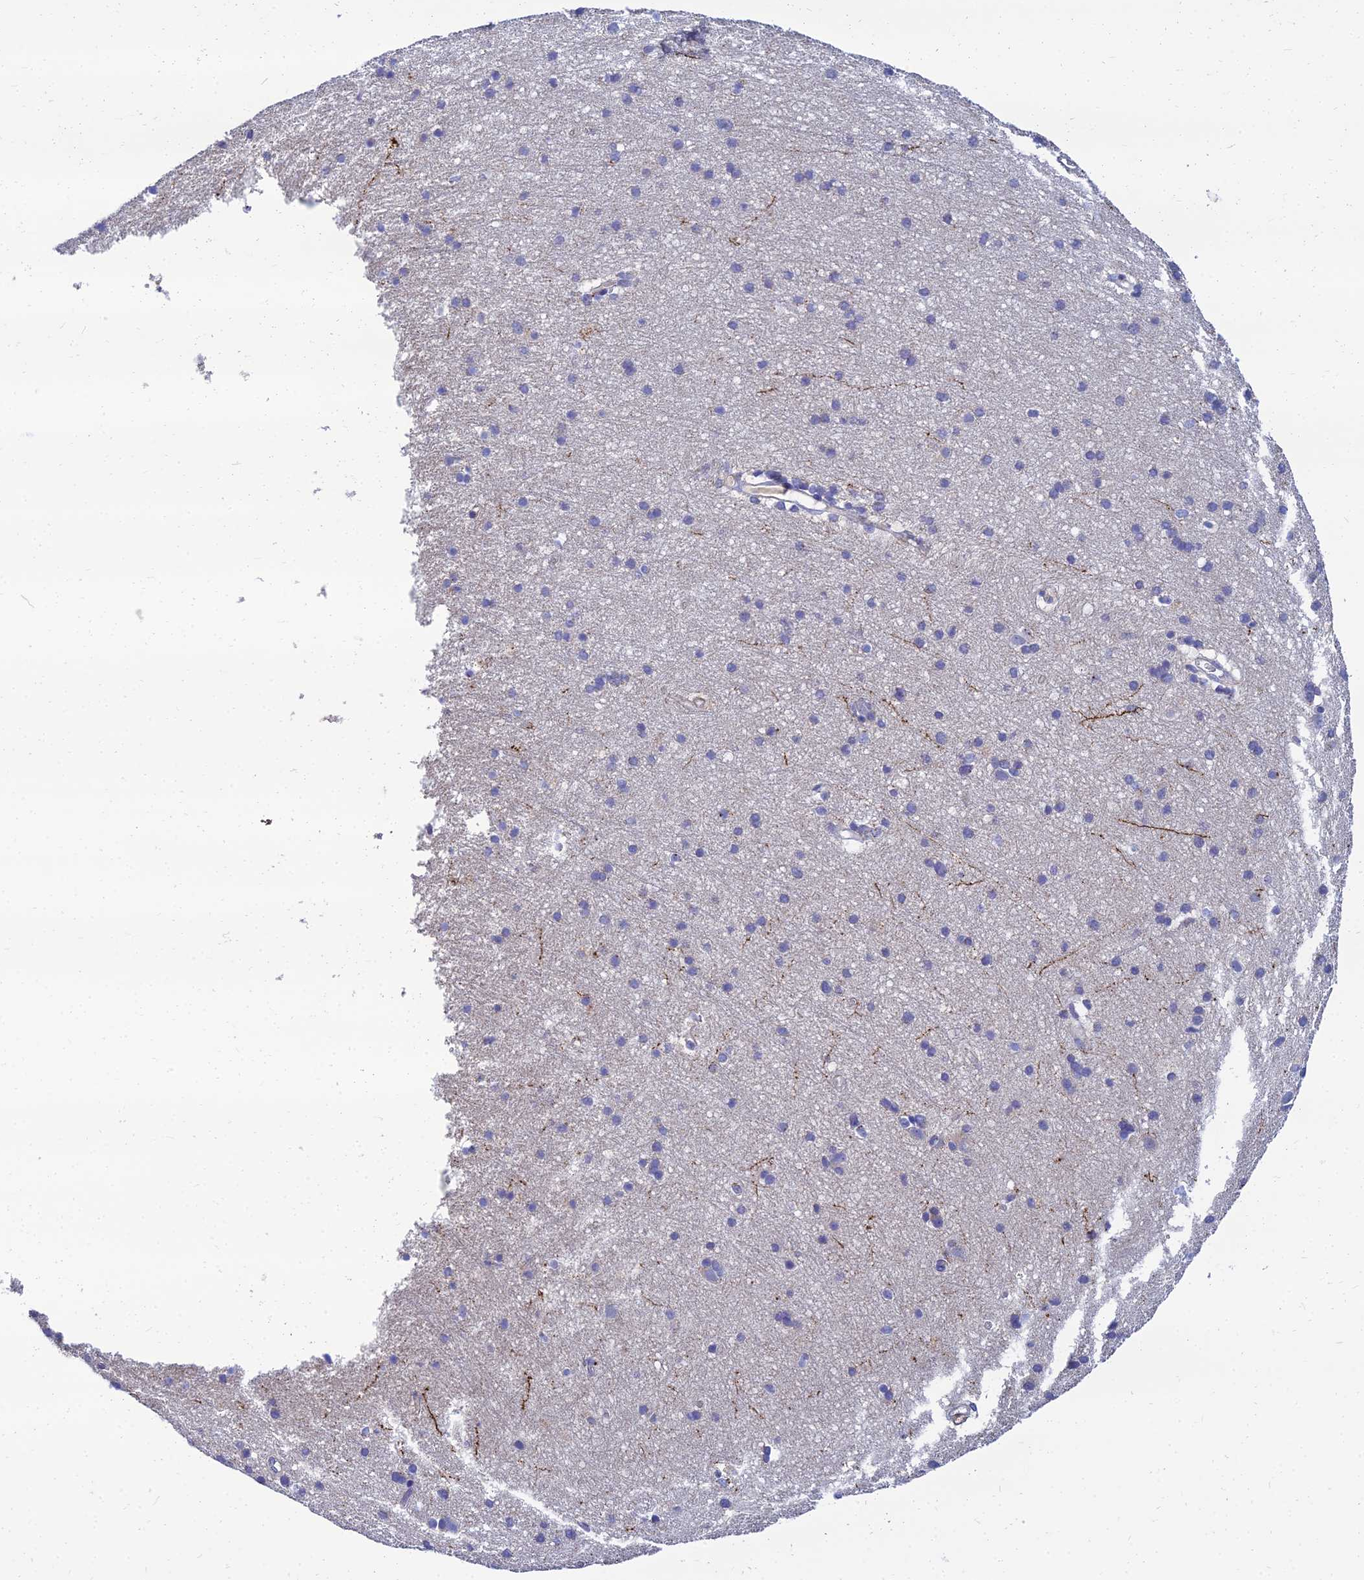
{"staining": {"intensity": "negative", "quantity": "none", "location": "none"}, "tissue": "cerebral cortex", "cell_type": "Endothelial cells", "image_type": "normal", "snomed": [{"axis": "morphology", "description": "Normal tissue, NOS"}, {"axis": "topography", "description": "Cerebral cortex"}], "caption": "High power microscopy micrograph of an IHC micrograph of unremarkable cerebral cortex, revealing no significant staining in endothelial cells. Brightfield microscopy of immunohistochemistry stained with DAB (brown) and hematoxylin (blue), captured at high magnification.", "gene": "NPY", "patient": {"sex": "male", "age": 54}}